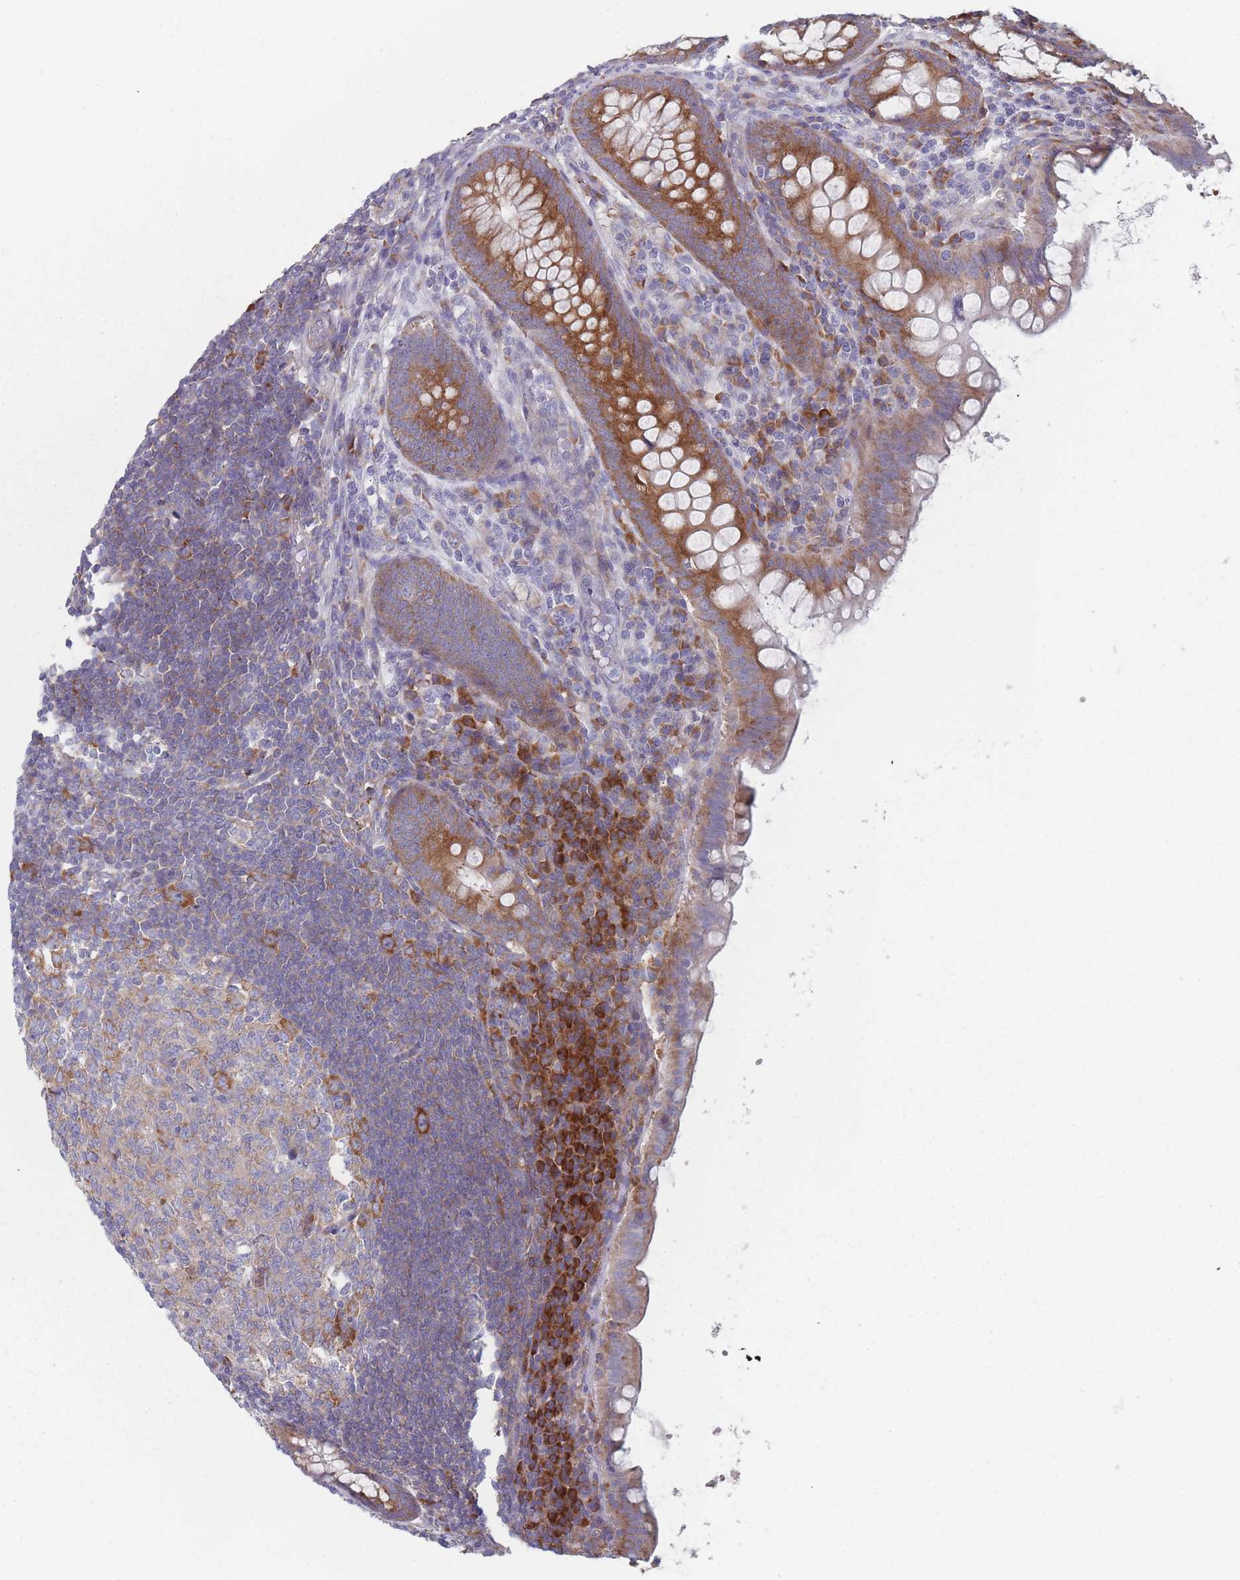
{"staining": {"intensity": "moderate", "quantity": ">75%", "location": "cytoplasmic/membranous"}, "tissue": "appendix", "cell_type": "Glandular cells", "image_type": "normal", "snomed": [{"axis": "morphology", "description": "Normal tissue, NOS"}, {"axis": "topography", "description": "Appendix"}], "caption": "Immunohistochemistry photomicrograph of normal appendix stained for a protein (brown), which exhibits medium levels of moderate cytoplasmic/membranous staining in about >75% of glandular cells.", "gene": "CACNG5", "patient": {"sex": "female", "age": 33}}